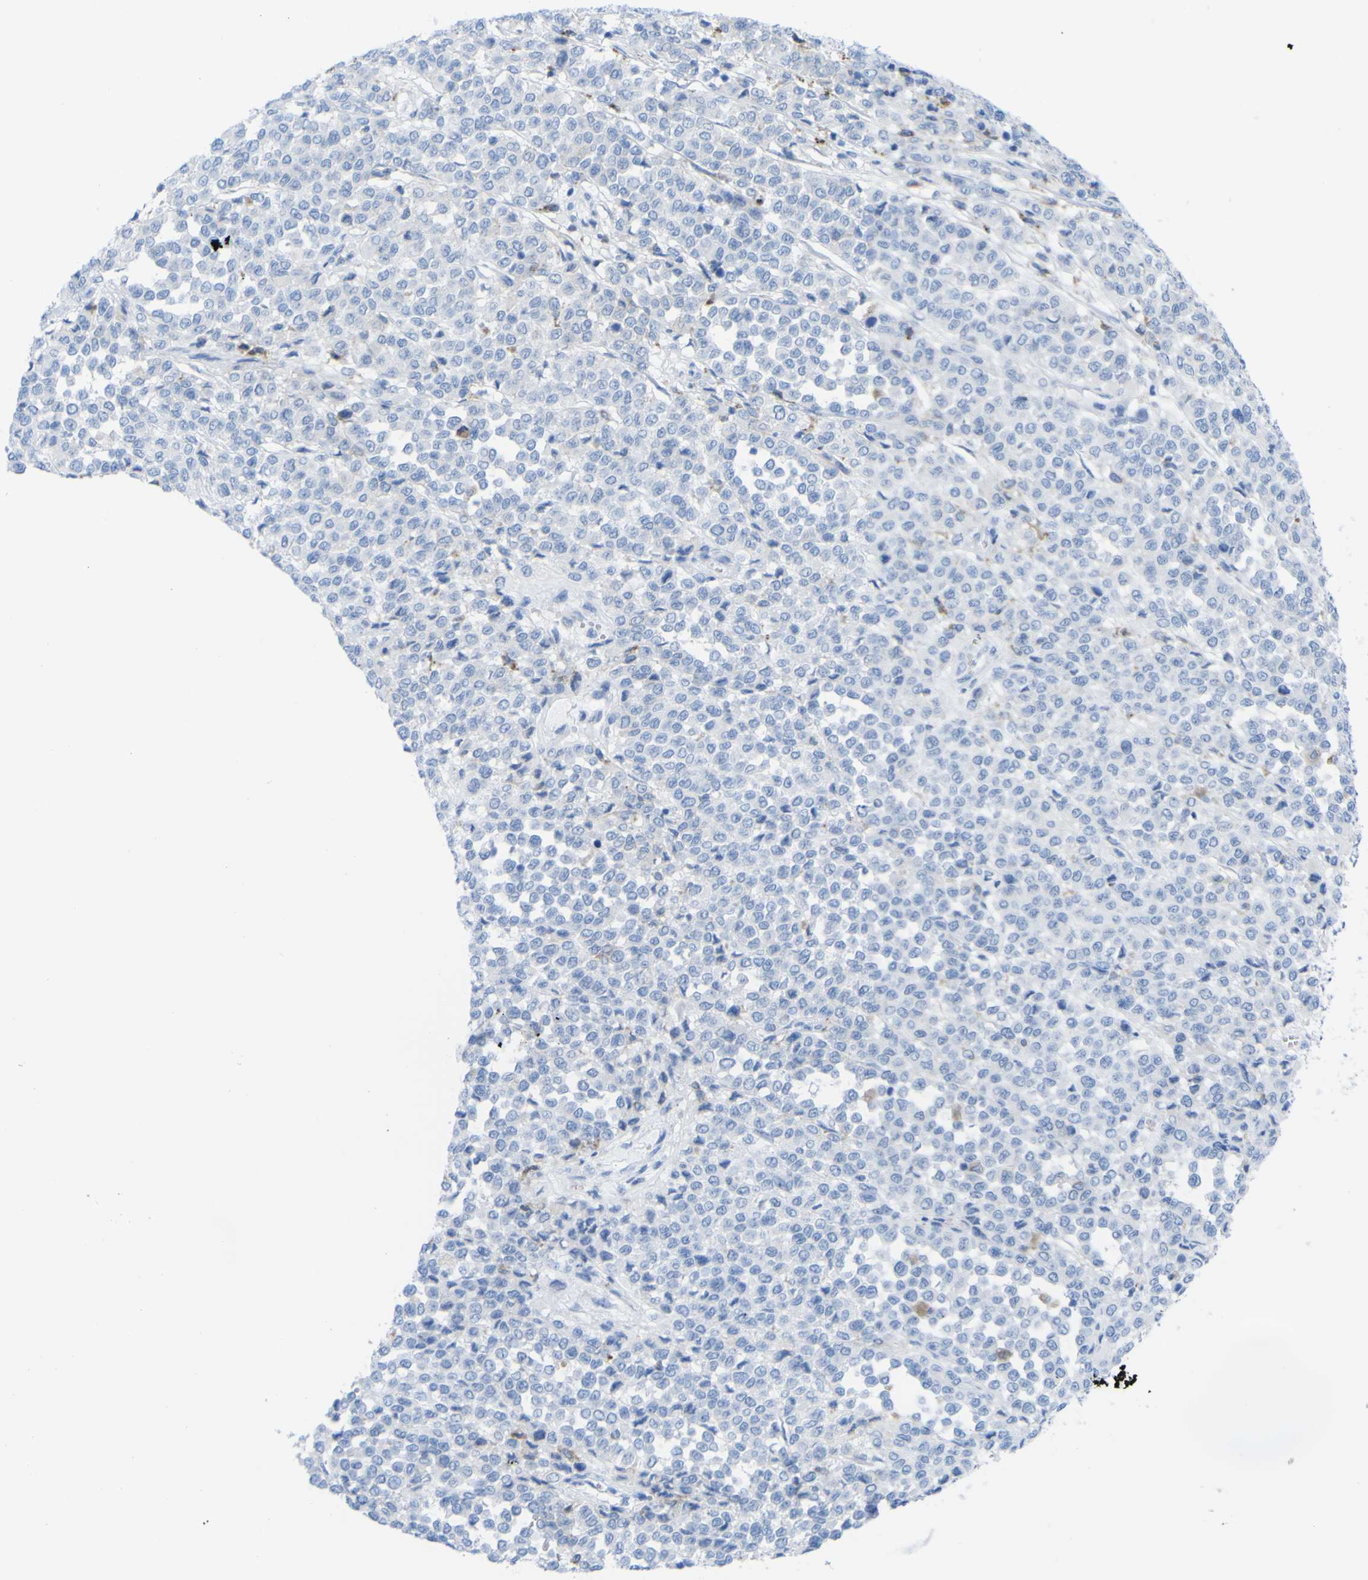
{"staining": {"intensity": "negative", "quantity": "none", "location": "none"}, "tissue": "melanoma", "cell_type": "Tumor cells", "image_type": "cancer", "snomed": [{"axis": "morphology", "description": "Malignant melanoma, Metastatic site"}, {"axis": "topography", "description": "Pancreas"}], "caption": "The photomicrograph reveals no significant positivity in tumor cells of malignant melanoma (metastatic site). (DAB (3,3'-diaminobenzidine) immunohistochemistry visualized using brightfield microscopy, high magnification).", "gene": "PLD3", "patient": {"sex": "female", "age": 30}}